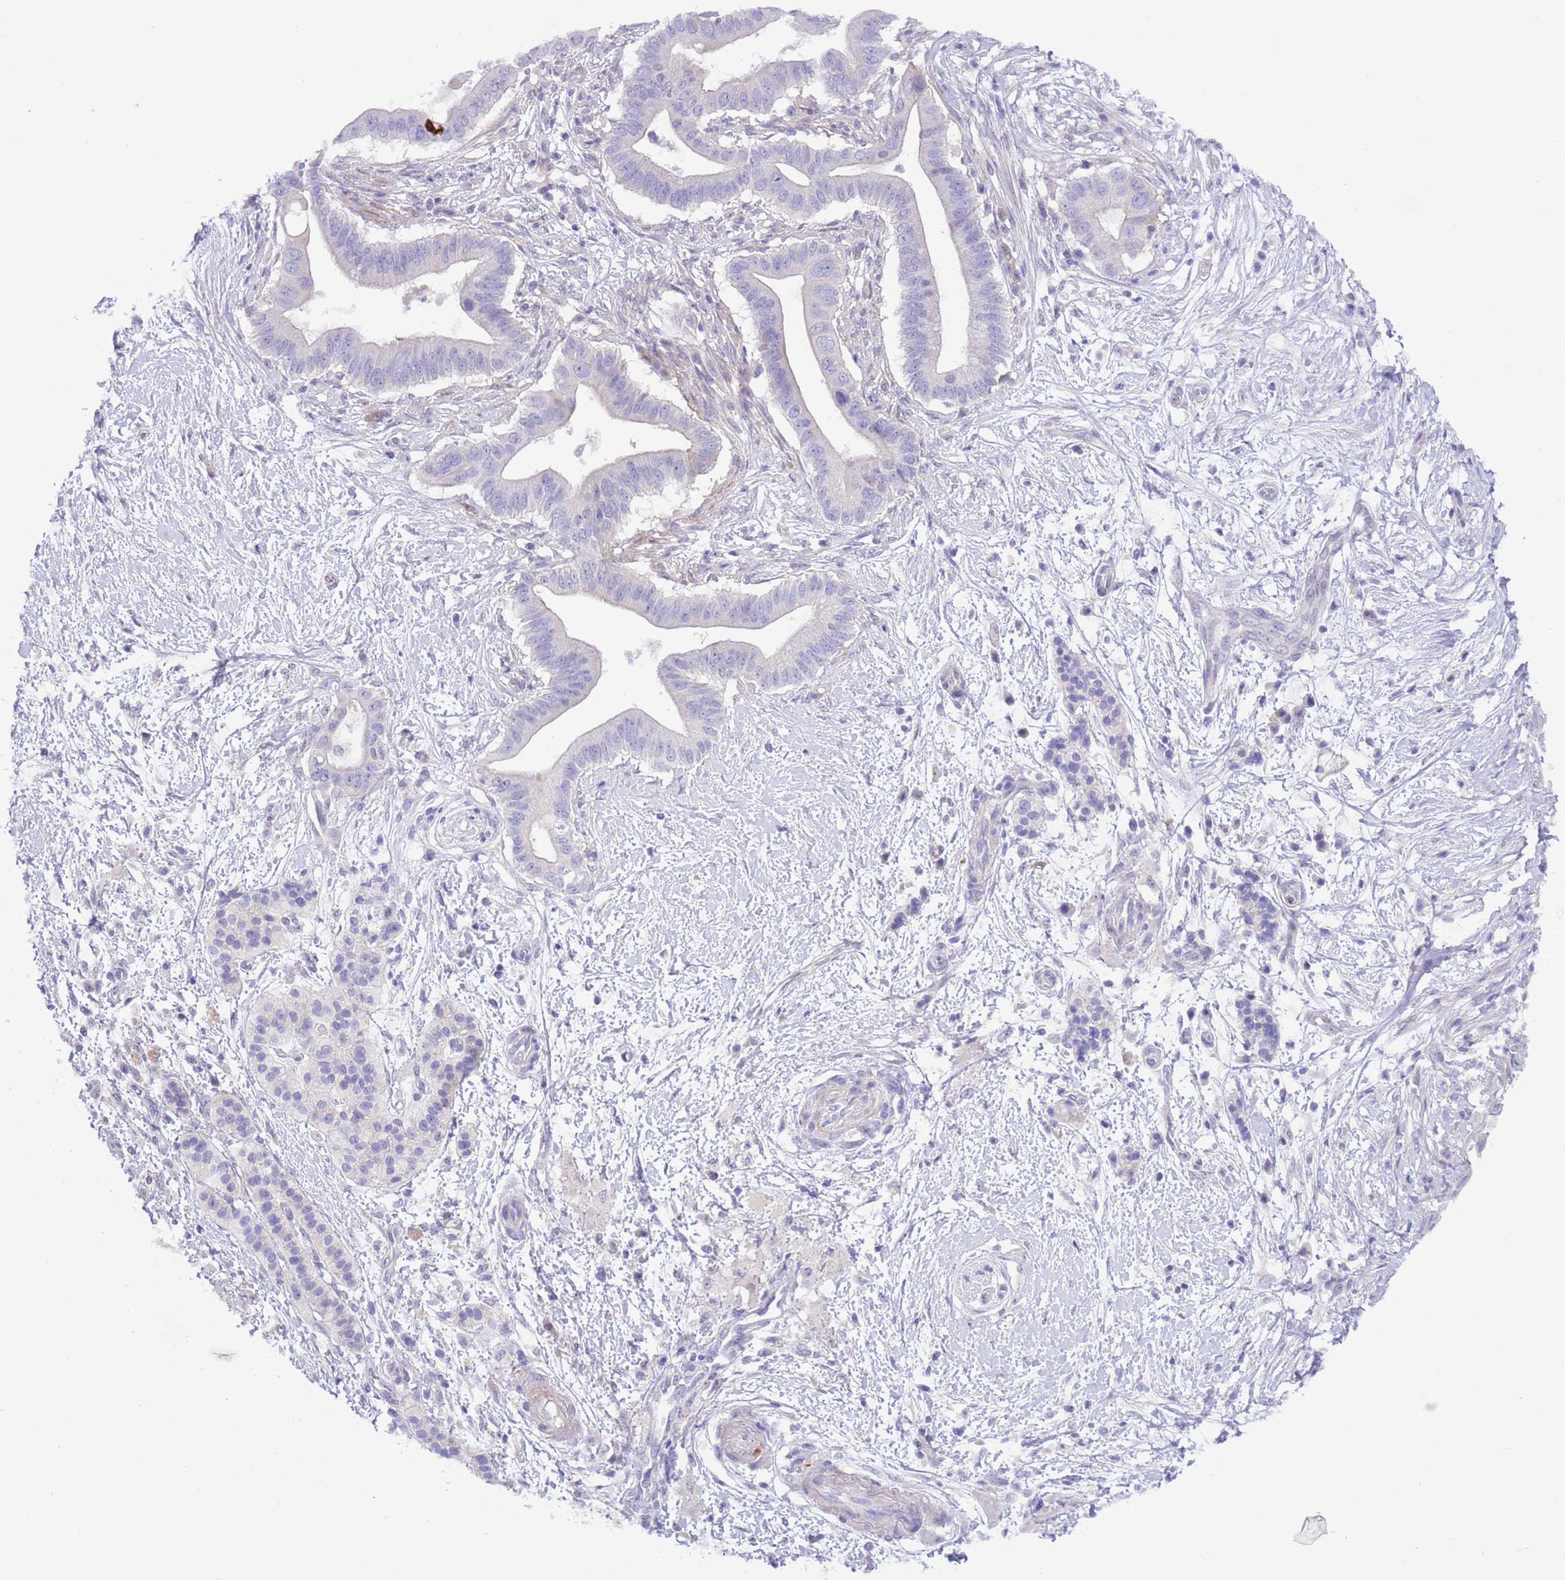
{"staining": {"intensity": "negative", "quantity": "none", "location": "none"}, "tissue": "pancreatic cancer", "cell_type": "Tumor cells", "image_type": "cancer", "snomed": [{"axis": "morphology", "description": "Adenocarcinoma, NOS"}, {"axis": "topography", "description": "Pancreas"}], "caption": "This is a histopathology image of immunohistochemistry (IHC) staining of pancreatic cancer (adenocarcinoma), which shows no staining in tumor cells.", "gene": "PRR32", "patient": {"sex": "male", "age": 68}}